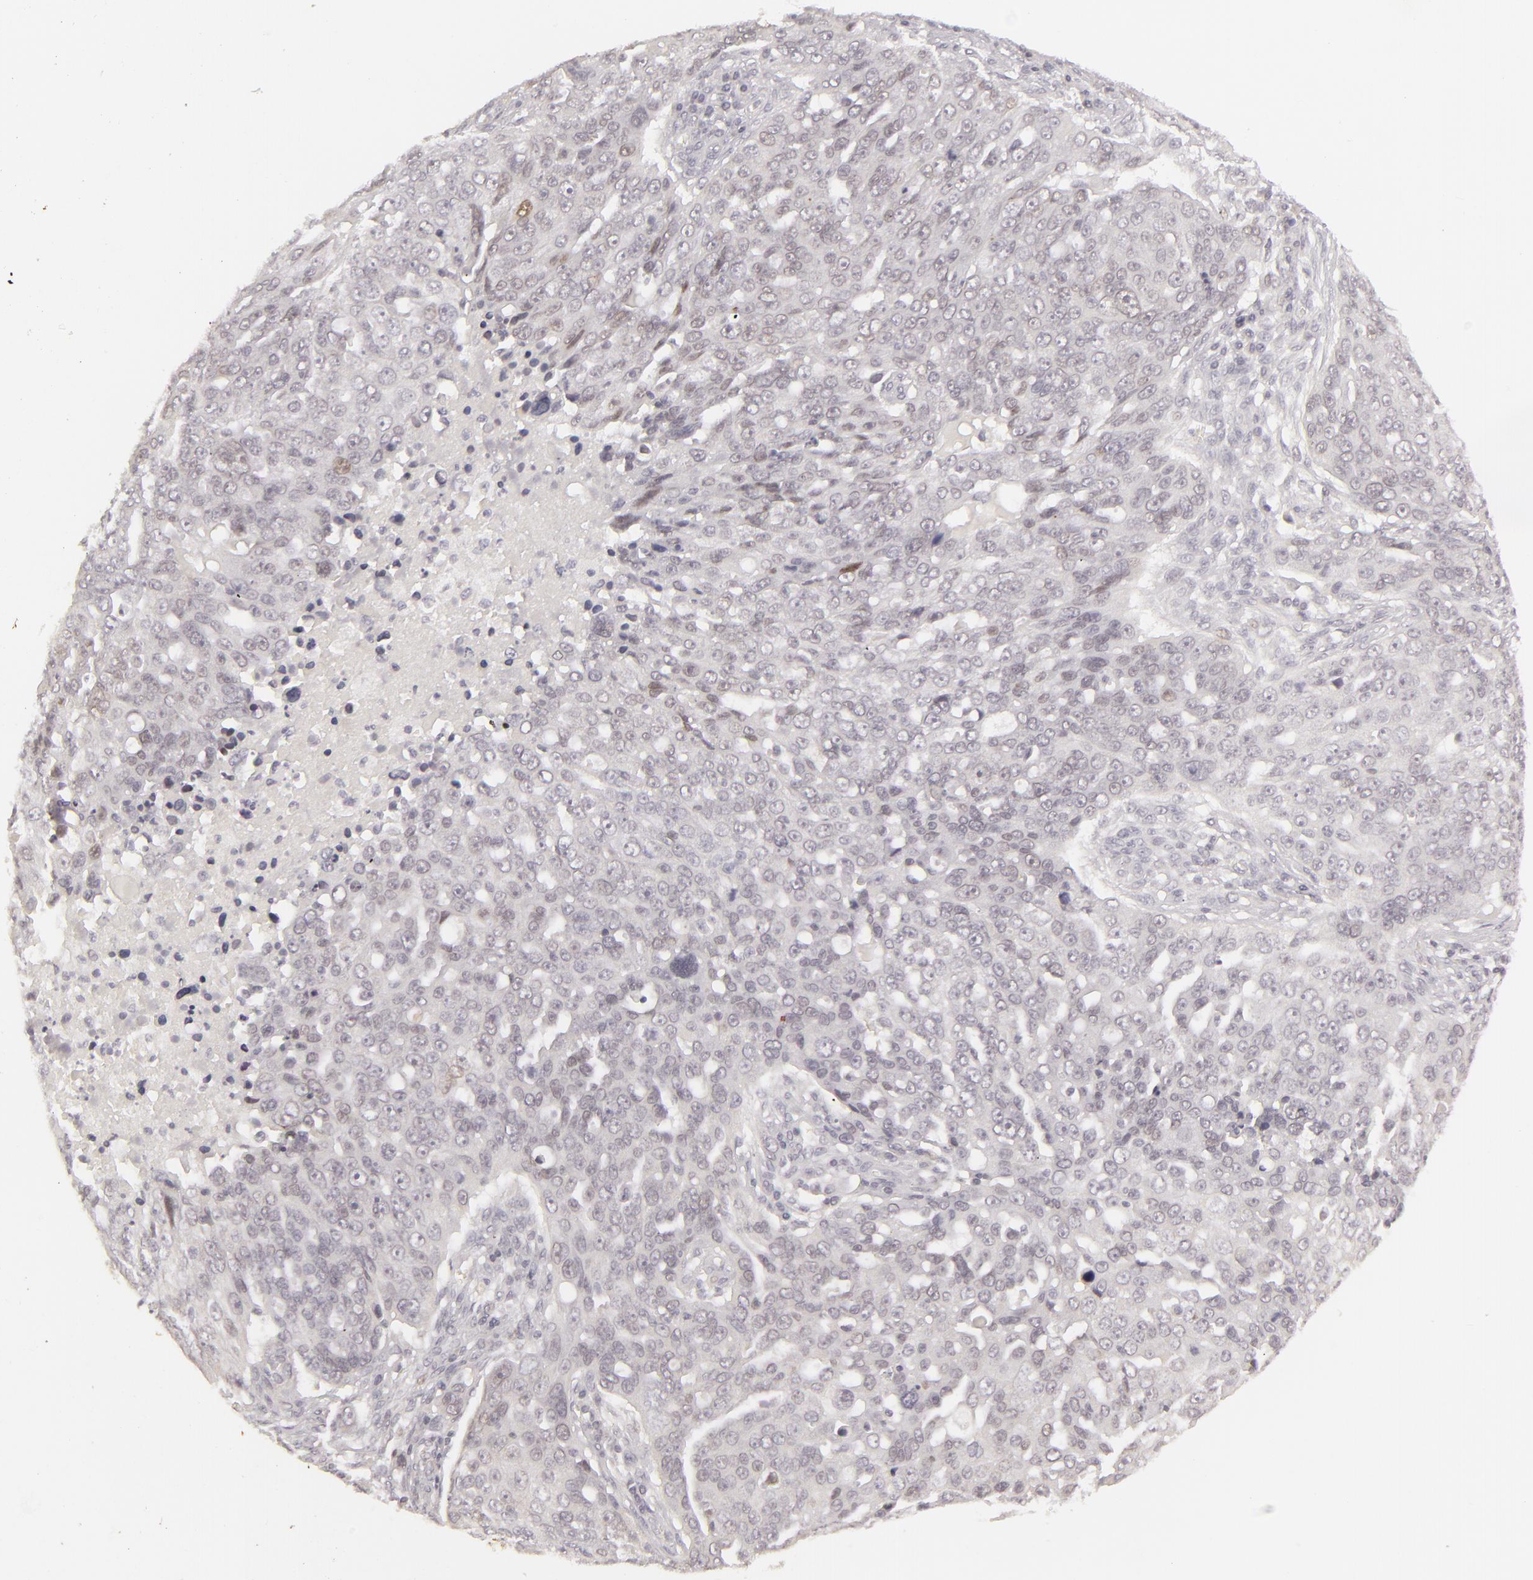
{"staining": {"intensity": "weak", "quantity": "<25%", "location": "nuclear"}, "tissue": "ovarian cancer", "cell_type": "Tumor cells", "image_type": "cancer", "snomed": [{"axis": "morphology", "description": "Carcinoma, endometroid"}, {"axis": "topography", "description": "Ovary"}], "caption": "The immunohistochemistry image has no significant expression in tumor cells of ovarian cancer tissue.", "gene": "SIX1", "patient": {"sex": "female", "age": 75}}